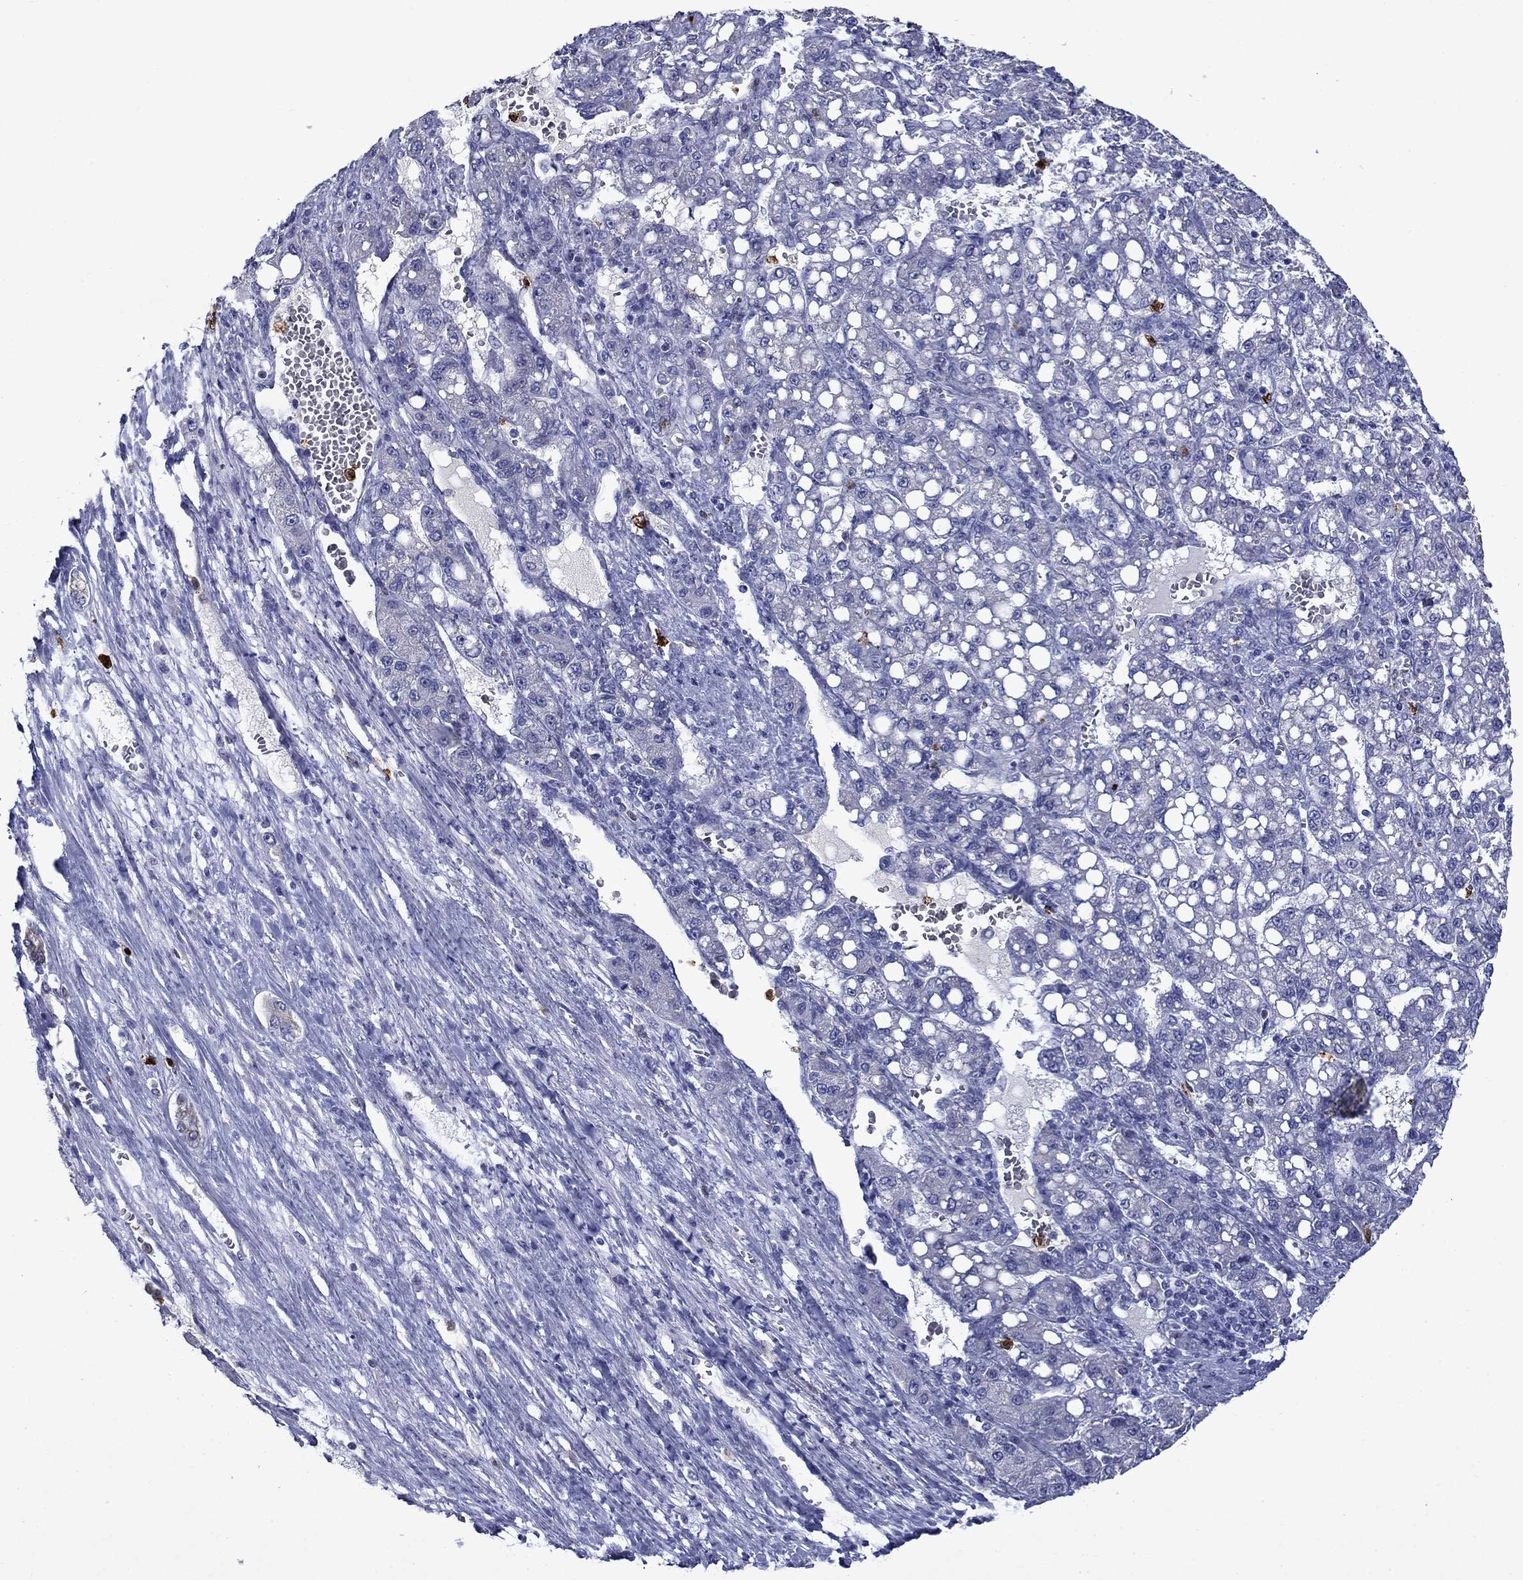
{"staining": {"intensity": "negative", "quantity": "none", "location": "none"}, "tissue": "liver cancer", "cell_type": "Tumor cells", "image_type": "cancer", "snomed": [{"axis": "morphology", "description": "Carcinoma, Hepatocellular, NOS"}, {"axis": "topography", "description": "Liver"}], "caption": "There is no significant staining in tumor cells of liver hepatocellular carcinoma.", "gene": "IRF5", "patient": {"sex": "female", "age": 65}}